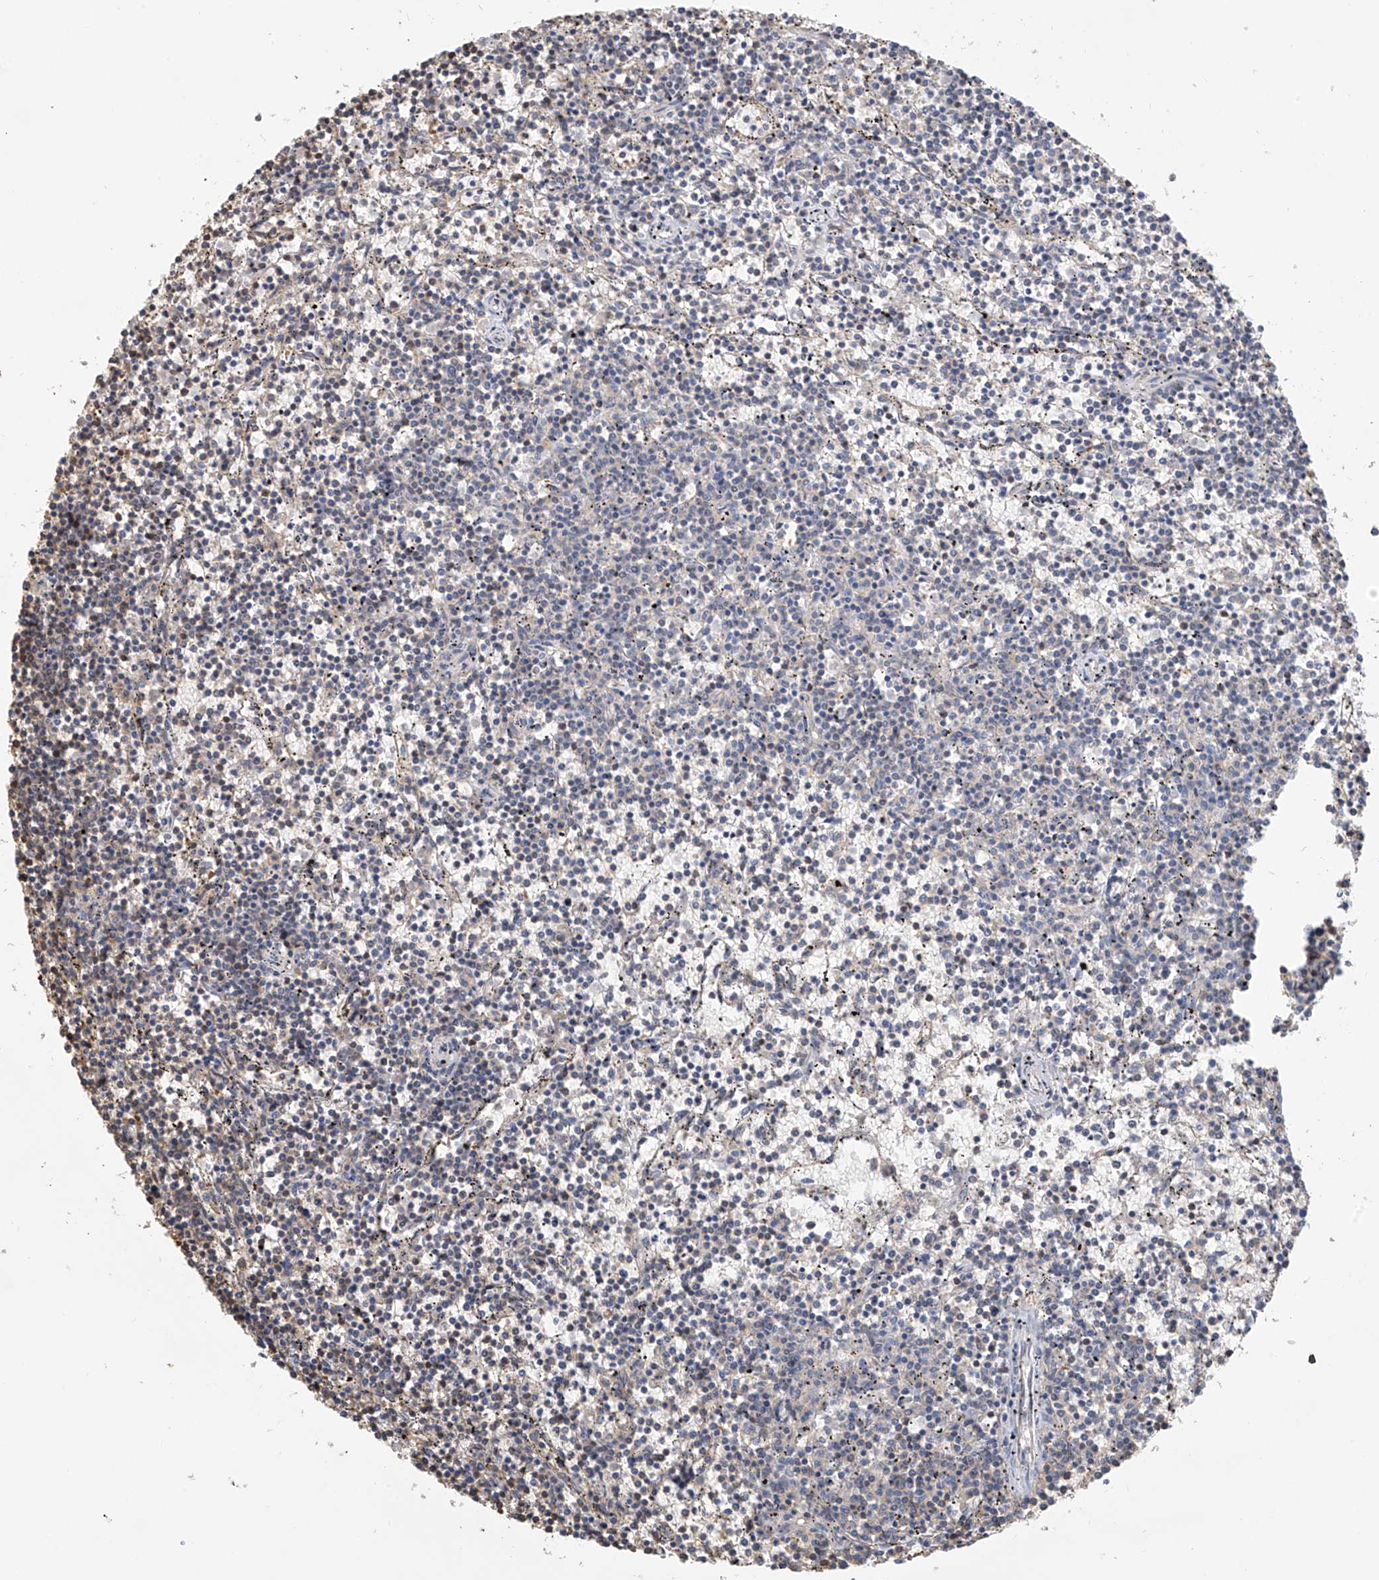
{"staining": {"intensity": "negative", "quantity": "none", "location": "none"}, "tissue": "lymphoma", "cell_type": "Tumor cells", "image_type": "cancer", "snomed": [{"axis": "morphology", "description": "Malignant lymphoma, non-Hodgkin's type, Low grade"}, {"axis": "topography", "description": "Spleen"}], "caption": "Immunohistochemistry histopathology image of neoplastic tissue: human lymphoma stained with DAB exhibits no significant protein positivity in tumor cells.", "gene": "PMM1", "patient": {"sex": "female", "age": 50}}